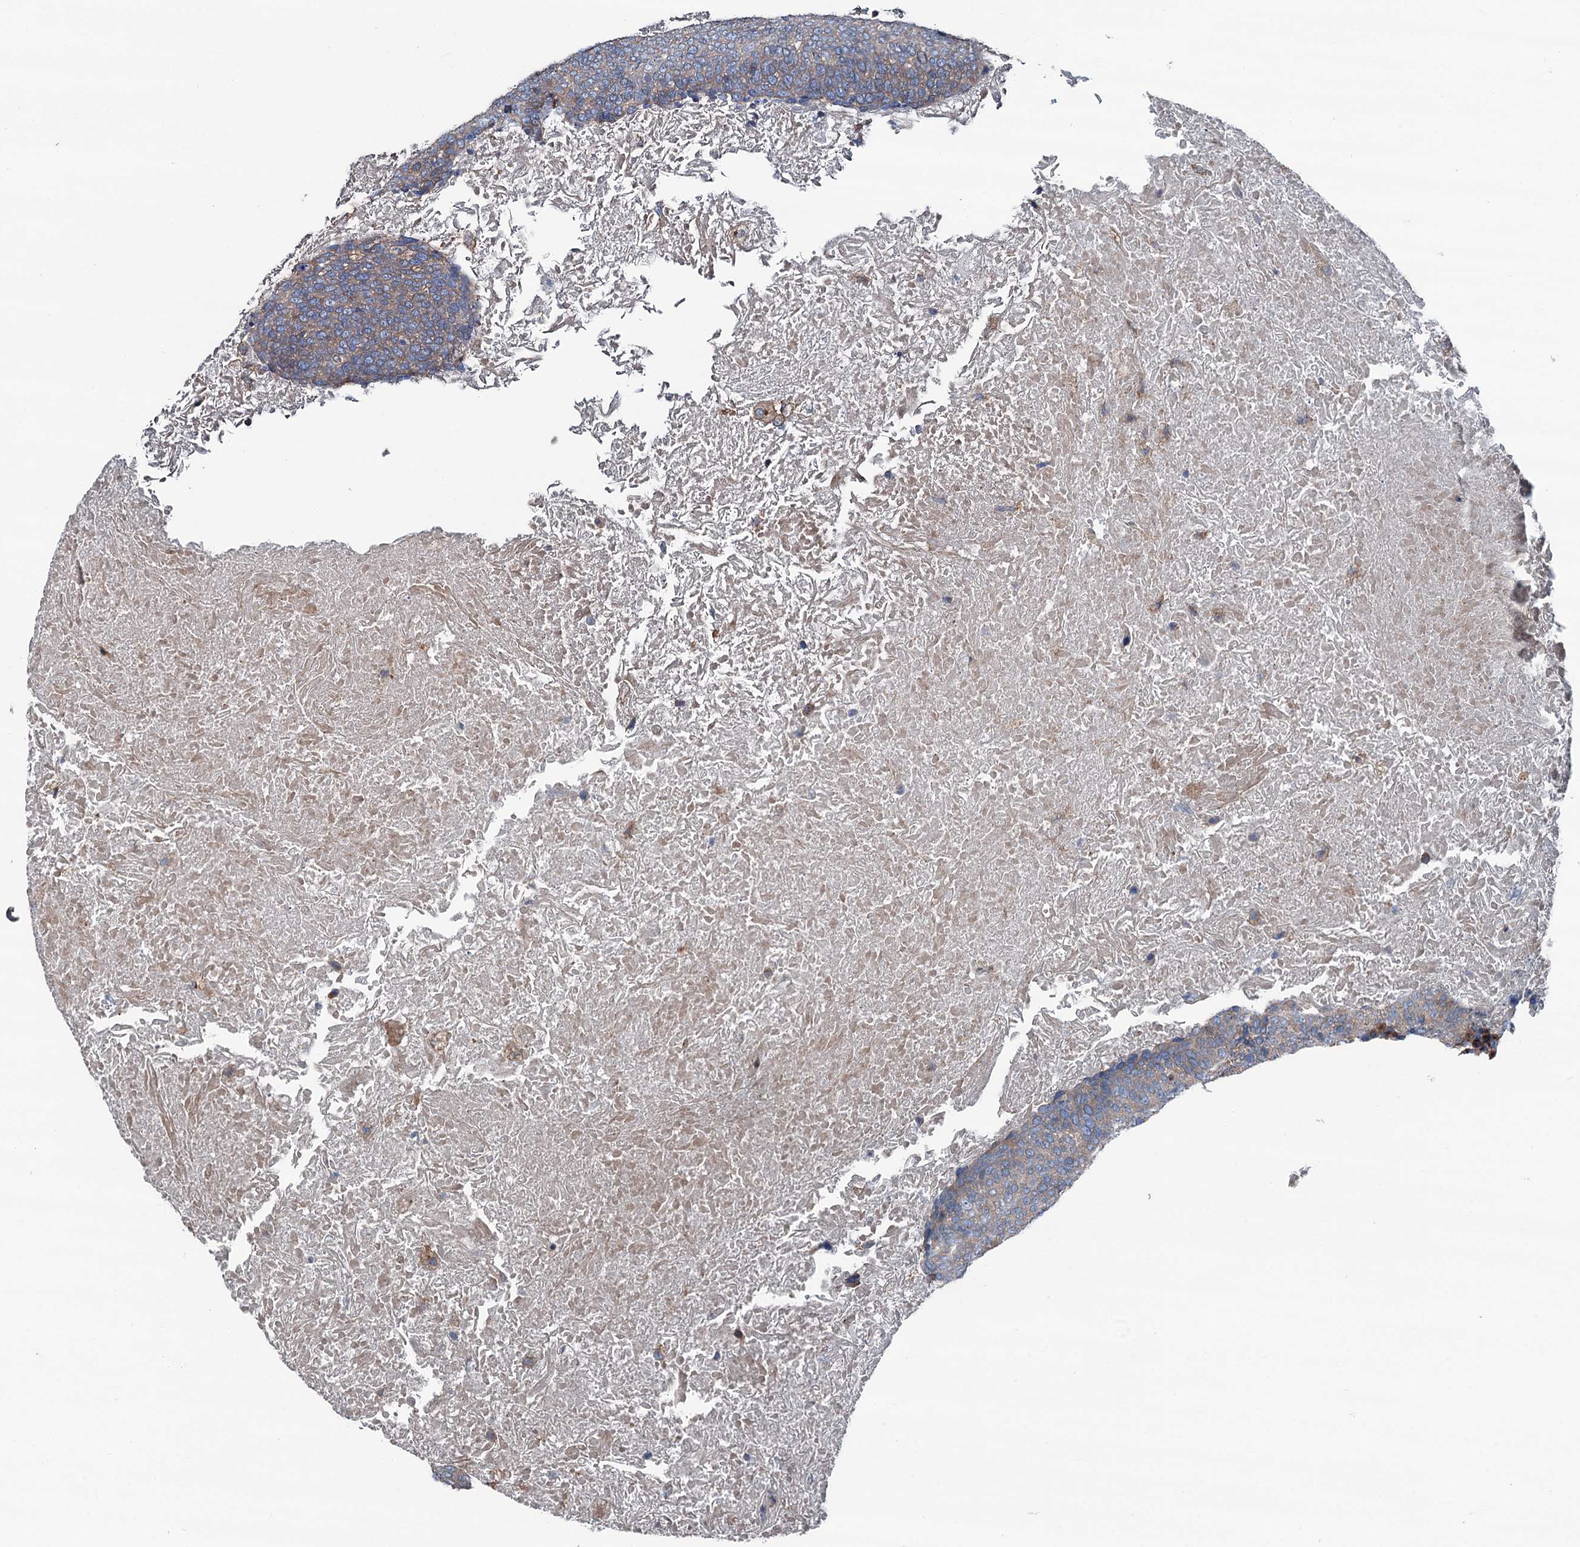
{"staining": {"intensity": "moderate", "quantity": ">75%", "location": "cytoplasmic/membranous"}, "tissue": "head and neck cancer", "cell_type": "Tumor cells", "image_type": "cancer", "snomed": [{"axis": "morphology", "description": "Squamous cell carcinoma, NOS"}, {"axis": "morphology", "description": "Squamous cell carcinoma, metastatic, NOS"}, {"axis": "topography", "description": "Lymph node"}, {"axis": "topography", "description": "Head-Neck"}], "caption": "Head and neck cancer (metastatic squamous cell carcinoma) stained with IHC shows moderate cytoplasmic/membranous expression in approximately >75% of tumor cells.", "gene": "RUFY1", "patient": {"sex": "male", "age": 62}}